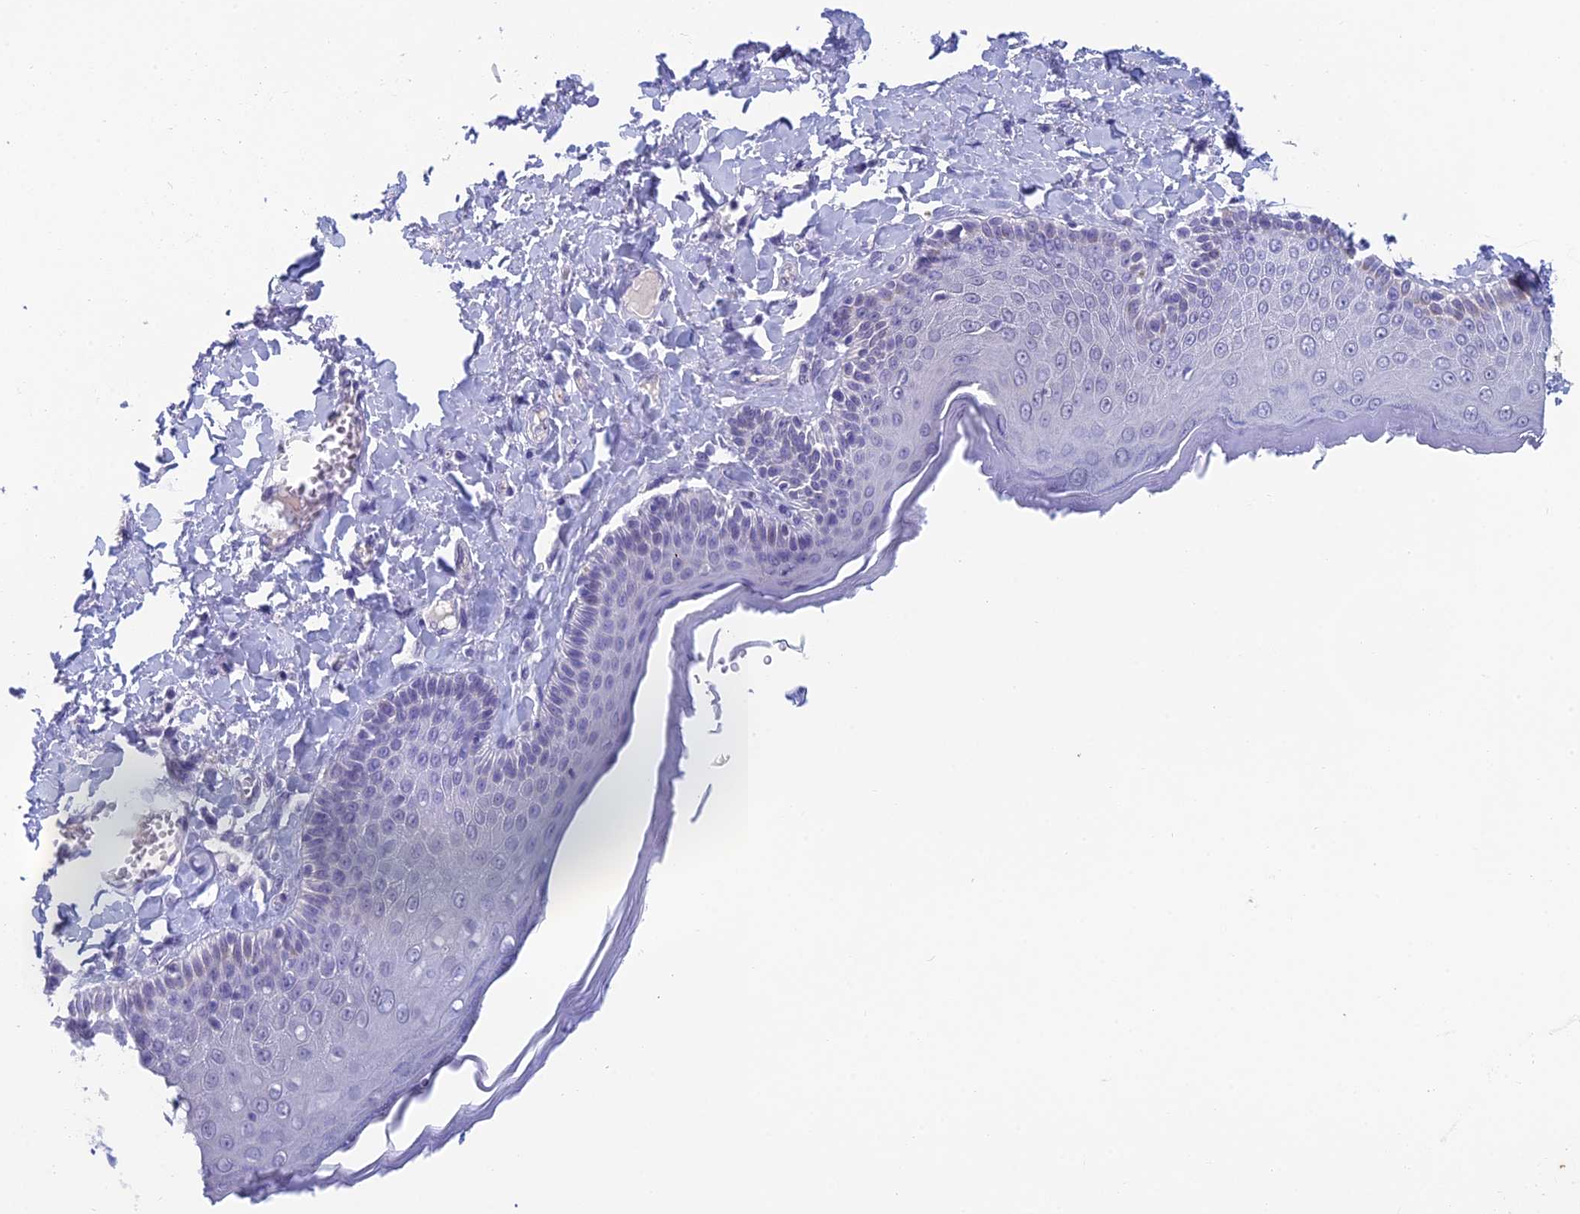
{"staining": {"intensity": "negative", "quantity": "none", "location": "none"}, "tissue": "skin", "cell_type": "Epidermal cells", "image_type": "normal", "snomed": [{"axis": "morphology", "description": "Normal tissue, NOS"}, {"axis": "topography", "description": "Anal"}], "caption": "Photomicrograph shows no protein positivity in epidermal cells of benign skin. The staining is performed using DAB brown chromogen with nuclei counter-stained in using hematoxylin.", "gene": "TMEM161B", "patient": {"sex": "male", "age": 69}}